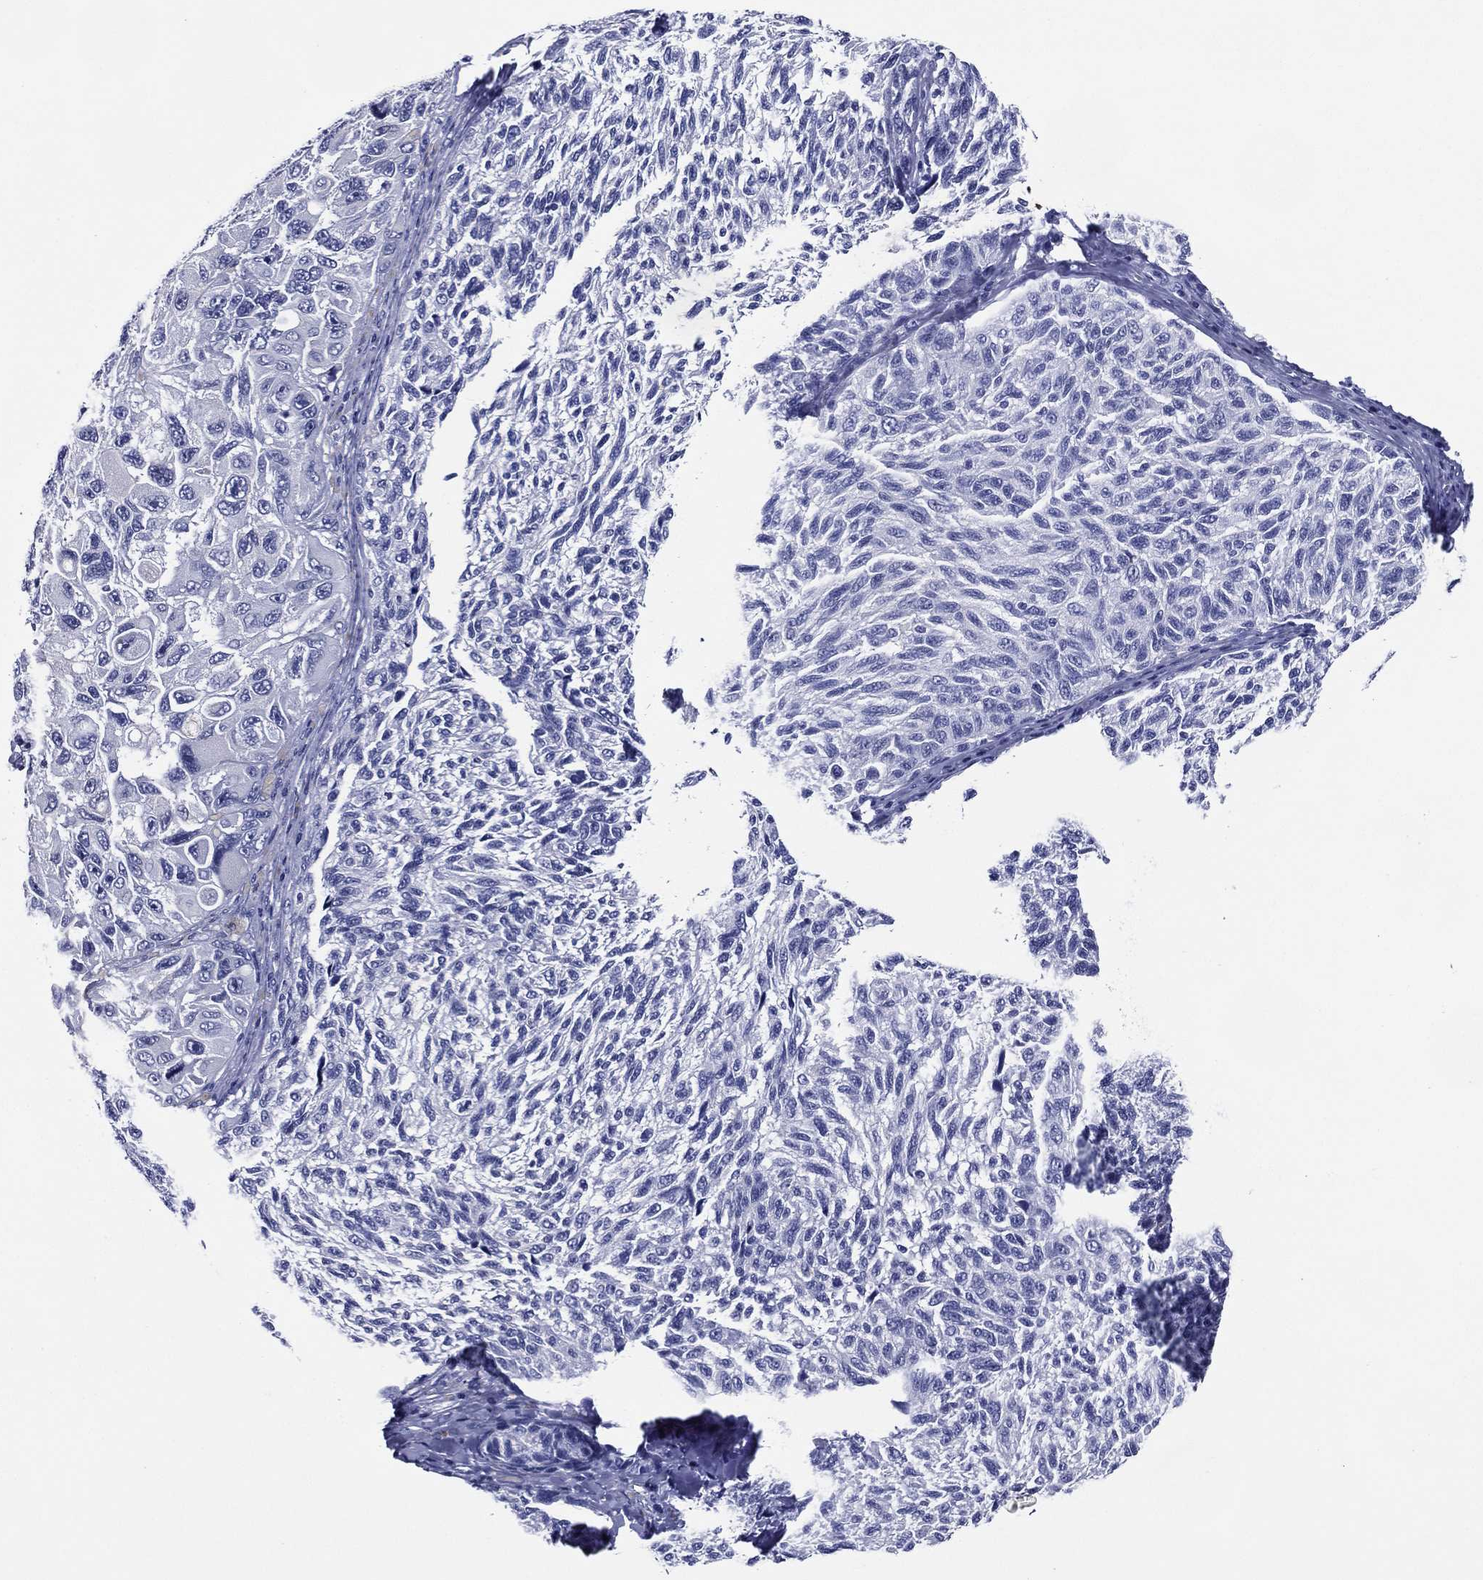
{"staining": {"intensity": "negative", "quantity": "none", "location": "none"}, "tissue": "melanoma", "cell_type": "Tumor cells", "image_type": "cancer", "snomed": [{"axis": "morphology", "description": "Malignant melanoma, NOS"}, {"axis": "topography", "description": "Skin"}], "caption": "The photomicrograph demonstrates no significant staining in tumor cells of melanoma. (Stains: DAB immunohistochemistry (IHC) with hematoxylin counter stain, Microscopy: brightfield microscopy at high magnification).", "gene": "ACE2", "patient": {"sex": "female", "age": 73}}